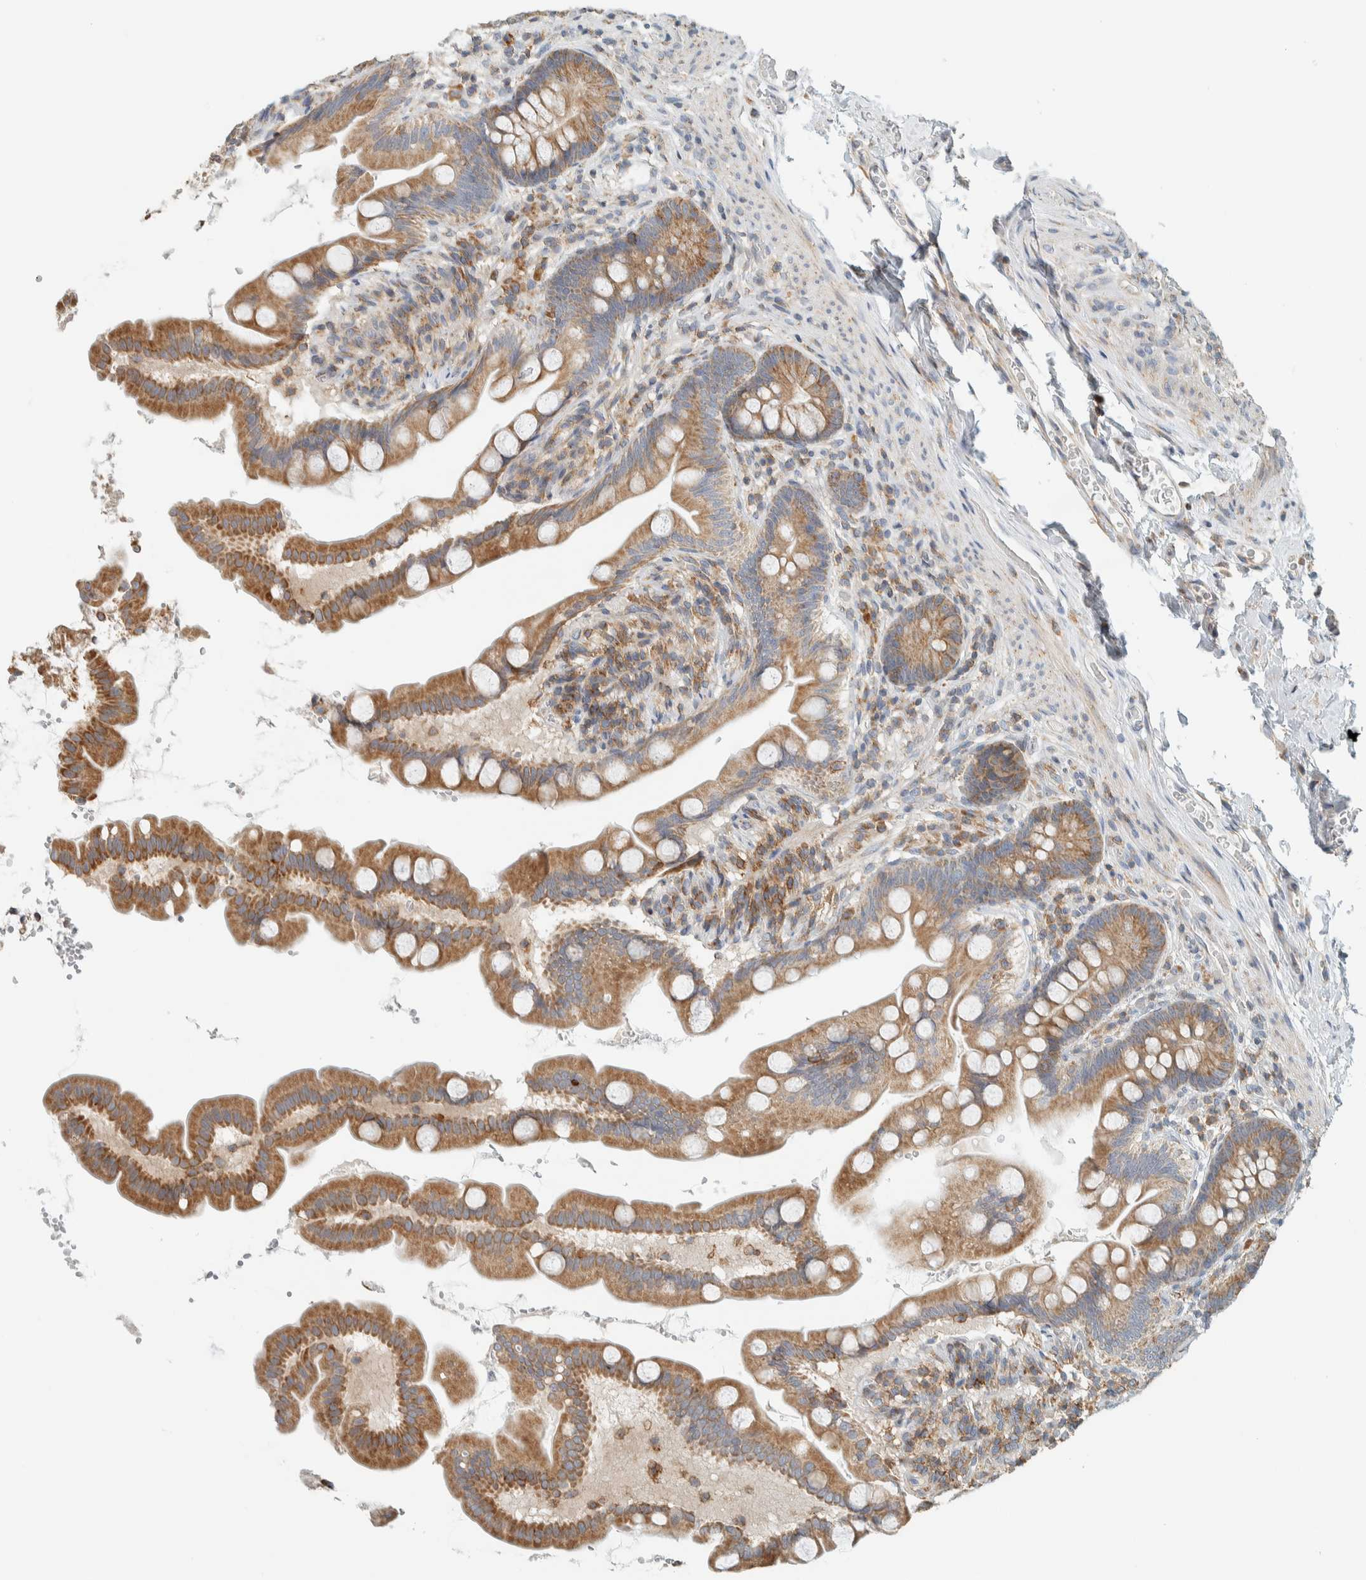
{"staining": {"intensity": "moderate", "quantity": ">75%", "location": "cytoplasmic/membranous"}, "tissue": "small intestine", "cell_type": "Glandular cells", "image_type": "normal", "snomed": [{"axis": "morphology", "description": "Normal tissue, NOS"}, {"axis": "topography", "description": "Small intestine"}], "caption": "A medium amount of moderate cytoplasmic/membranous expression is present in approximately >75% of glandular cells in benign small intestine. (DAB (3,3'-diaminobenzidine) = brown stain, brightfield microscopy at high magnification).", "gene": "CCDC57", "patient": {"sex": "female", "age": 56}}